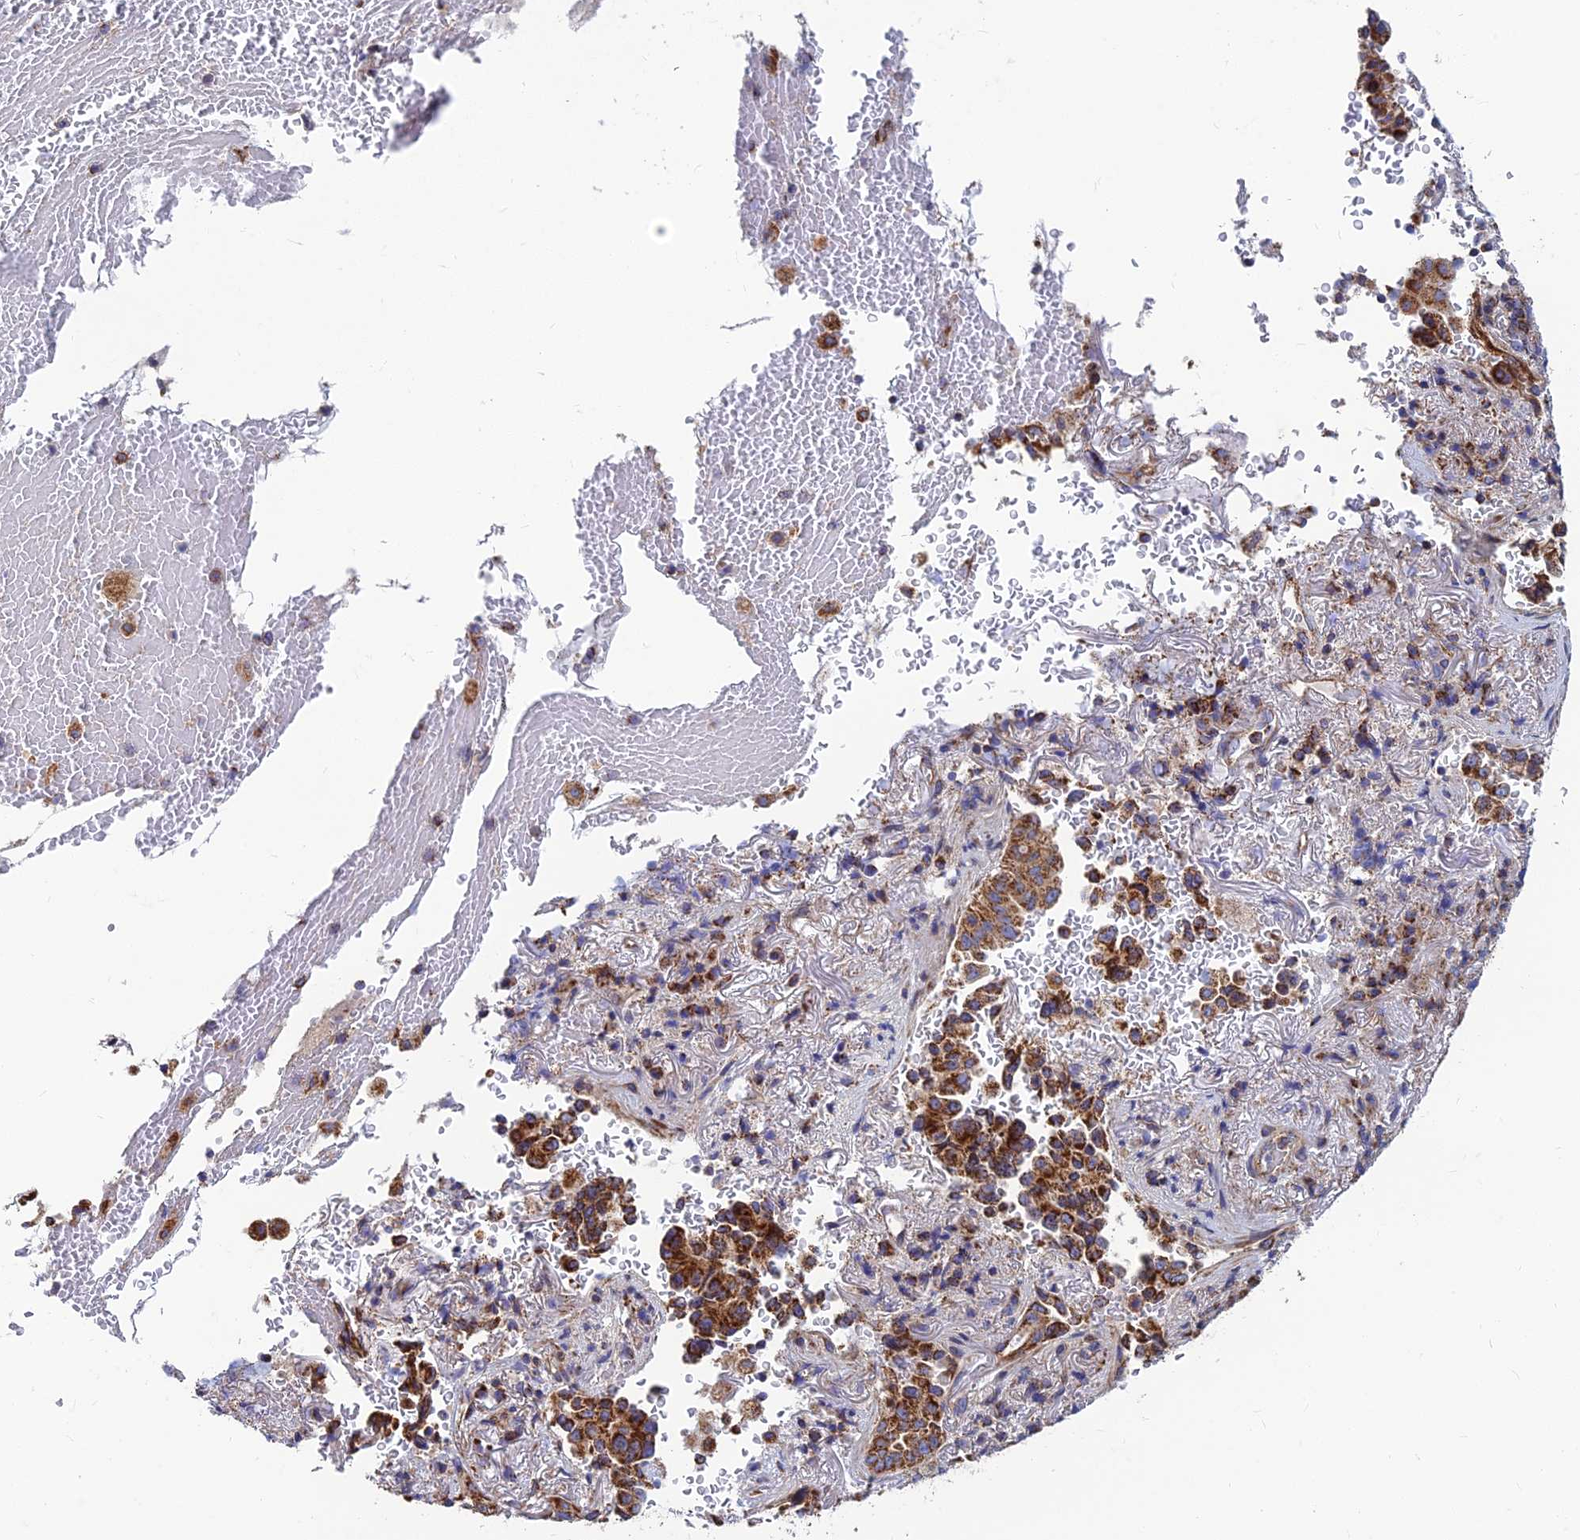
{"staining": {"intensity": "strong", "quantity": ">75%", "location": "cytoplasmic/membranous"}, "tissue": "lung cancer", "cell_type": "Tumor cells", "image_type": "cancer", "snomed": [{"axis": "morphology", "description": "Adenocarcinoma, NOS"}, {"axis": "topography", "description": "Lung"}], "caption": "Tumor cells exhibit high levels of strong cytoplasmic/membranous staining in approximately >75% of cells in lung adenocarcinoma. (DAB (3,3'-diaminobenzidine) IHC with brightfield microscopy, high magnification).", "gene": "MRPS9", "patient": {"sex": "female", "age": 69}}